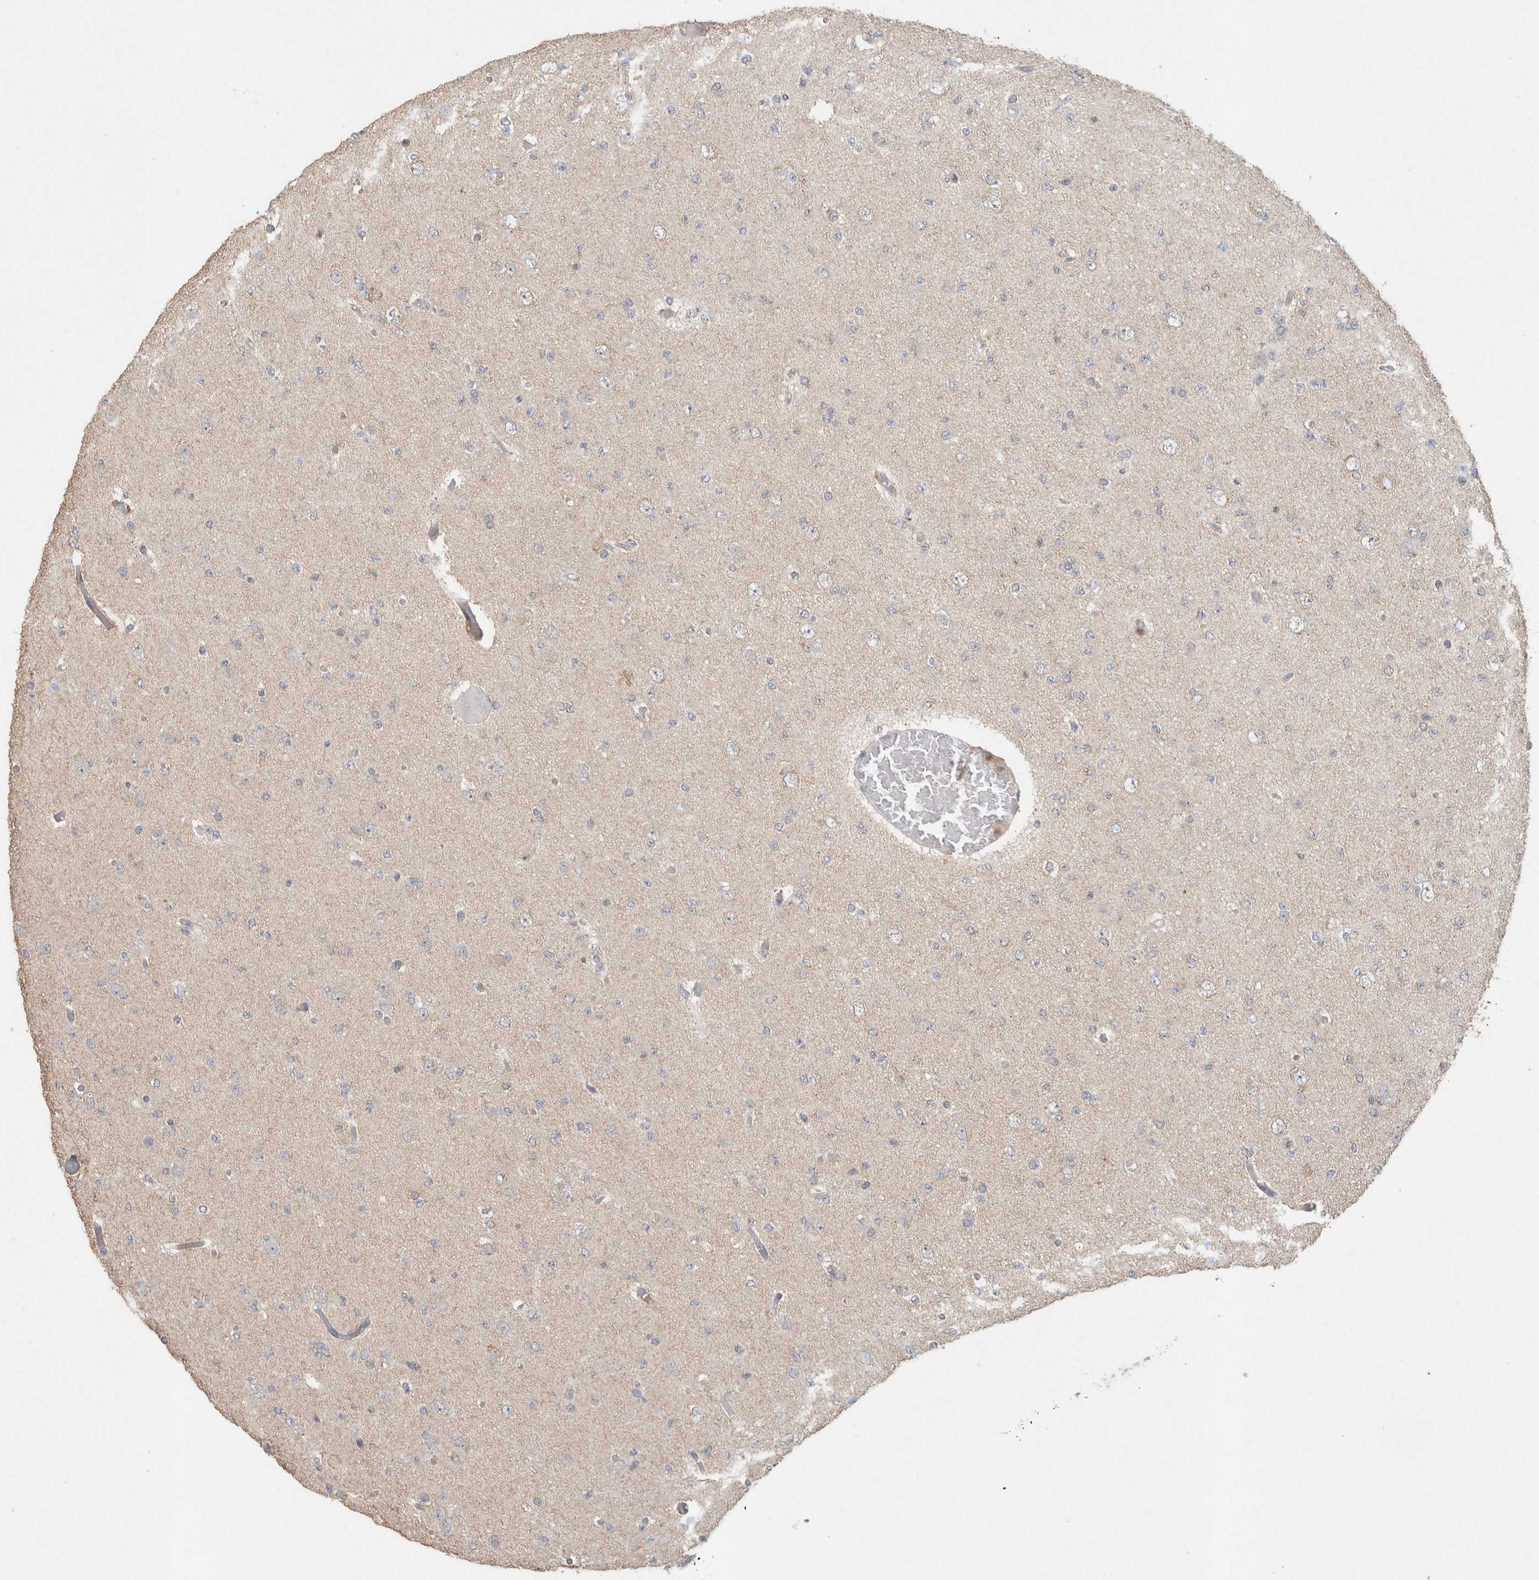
{"staining": {"intensity": "negative", "quantity": "none", "location": "none"}, "tissue": "glioma", "cell_type": "Tumor cells", "image_type": "cancer", "snomed": [{"axis": "morphology", "description": "Glioma, malignant, Low grade"}, {"axis": "topography", "description": "Brain"}], "caption": "IHC photomicrograph of malignant glioma (low-grade) stained for a protein (brown), which reveals no positivity in tumor cells.", "gene": "RAB14", "patient": {"sex": "female", "age": 22}}